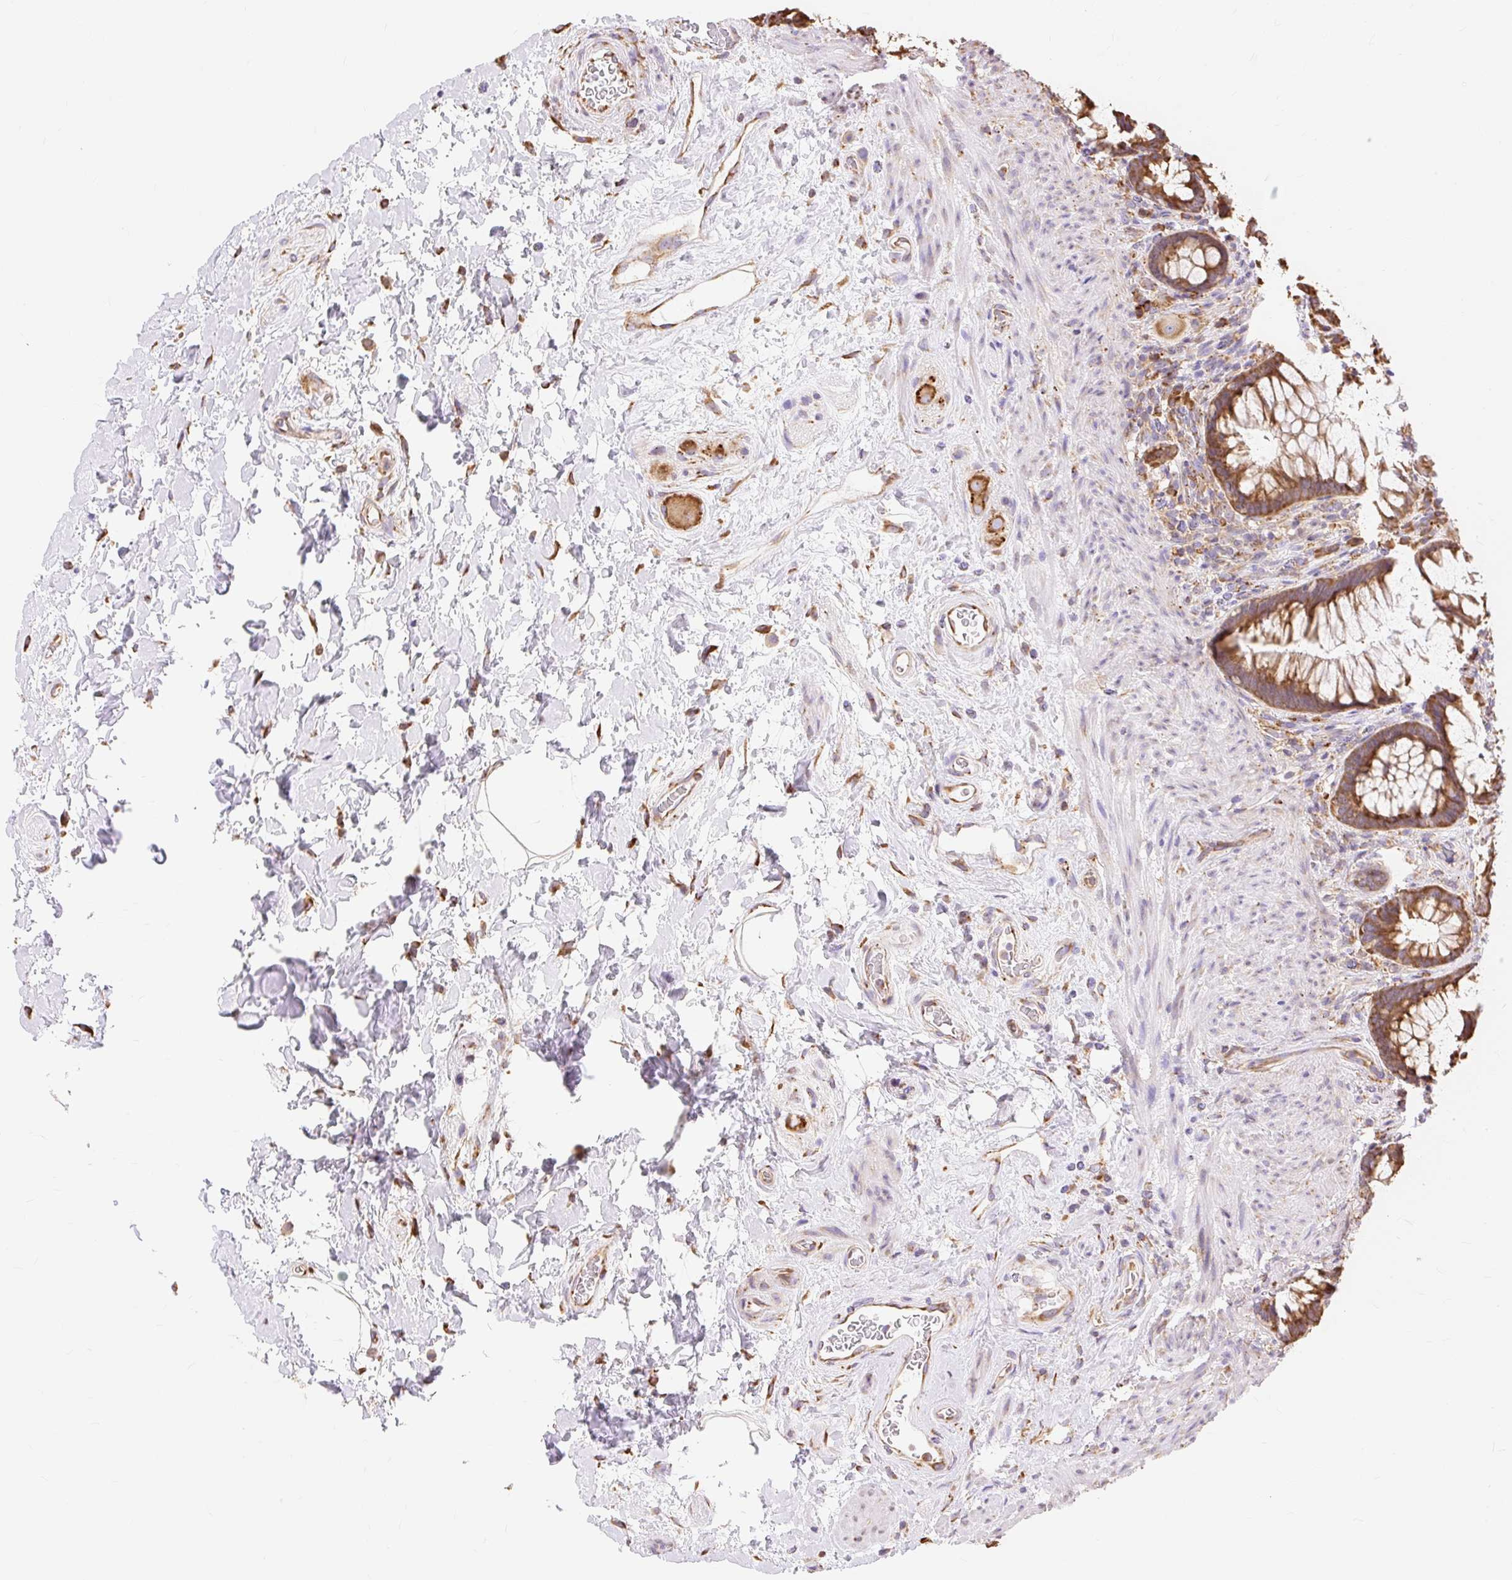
{"staining": {"intensity": "moderate", "quantity": ">75%", "location": "cytoplasmic/membranous"}, "tissue": "rectum", "cell_type": "Glandular cells", "image_type": "normal", "snomed": [{"axis": "morphology", "description": "Normal tissue, NOS"}, {"axis": "topography", "description": "Rectum"}], "caption": "DAB (3,3'-diaminobenzidine) immunohistochemical staining of benign rectum displays moderate cytoplasmic/membranous protein staining in about >75% of glandular cells. (DAB IHC, brown staining for protein, blue staining for nuclei).", "gene": "ENSG00000260836", "patient": {"sex": "male", "age": 53}}